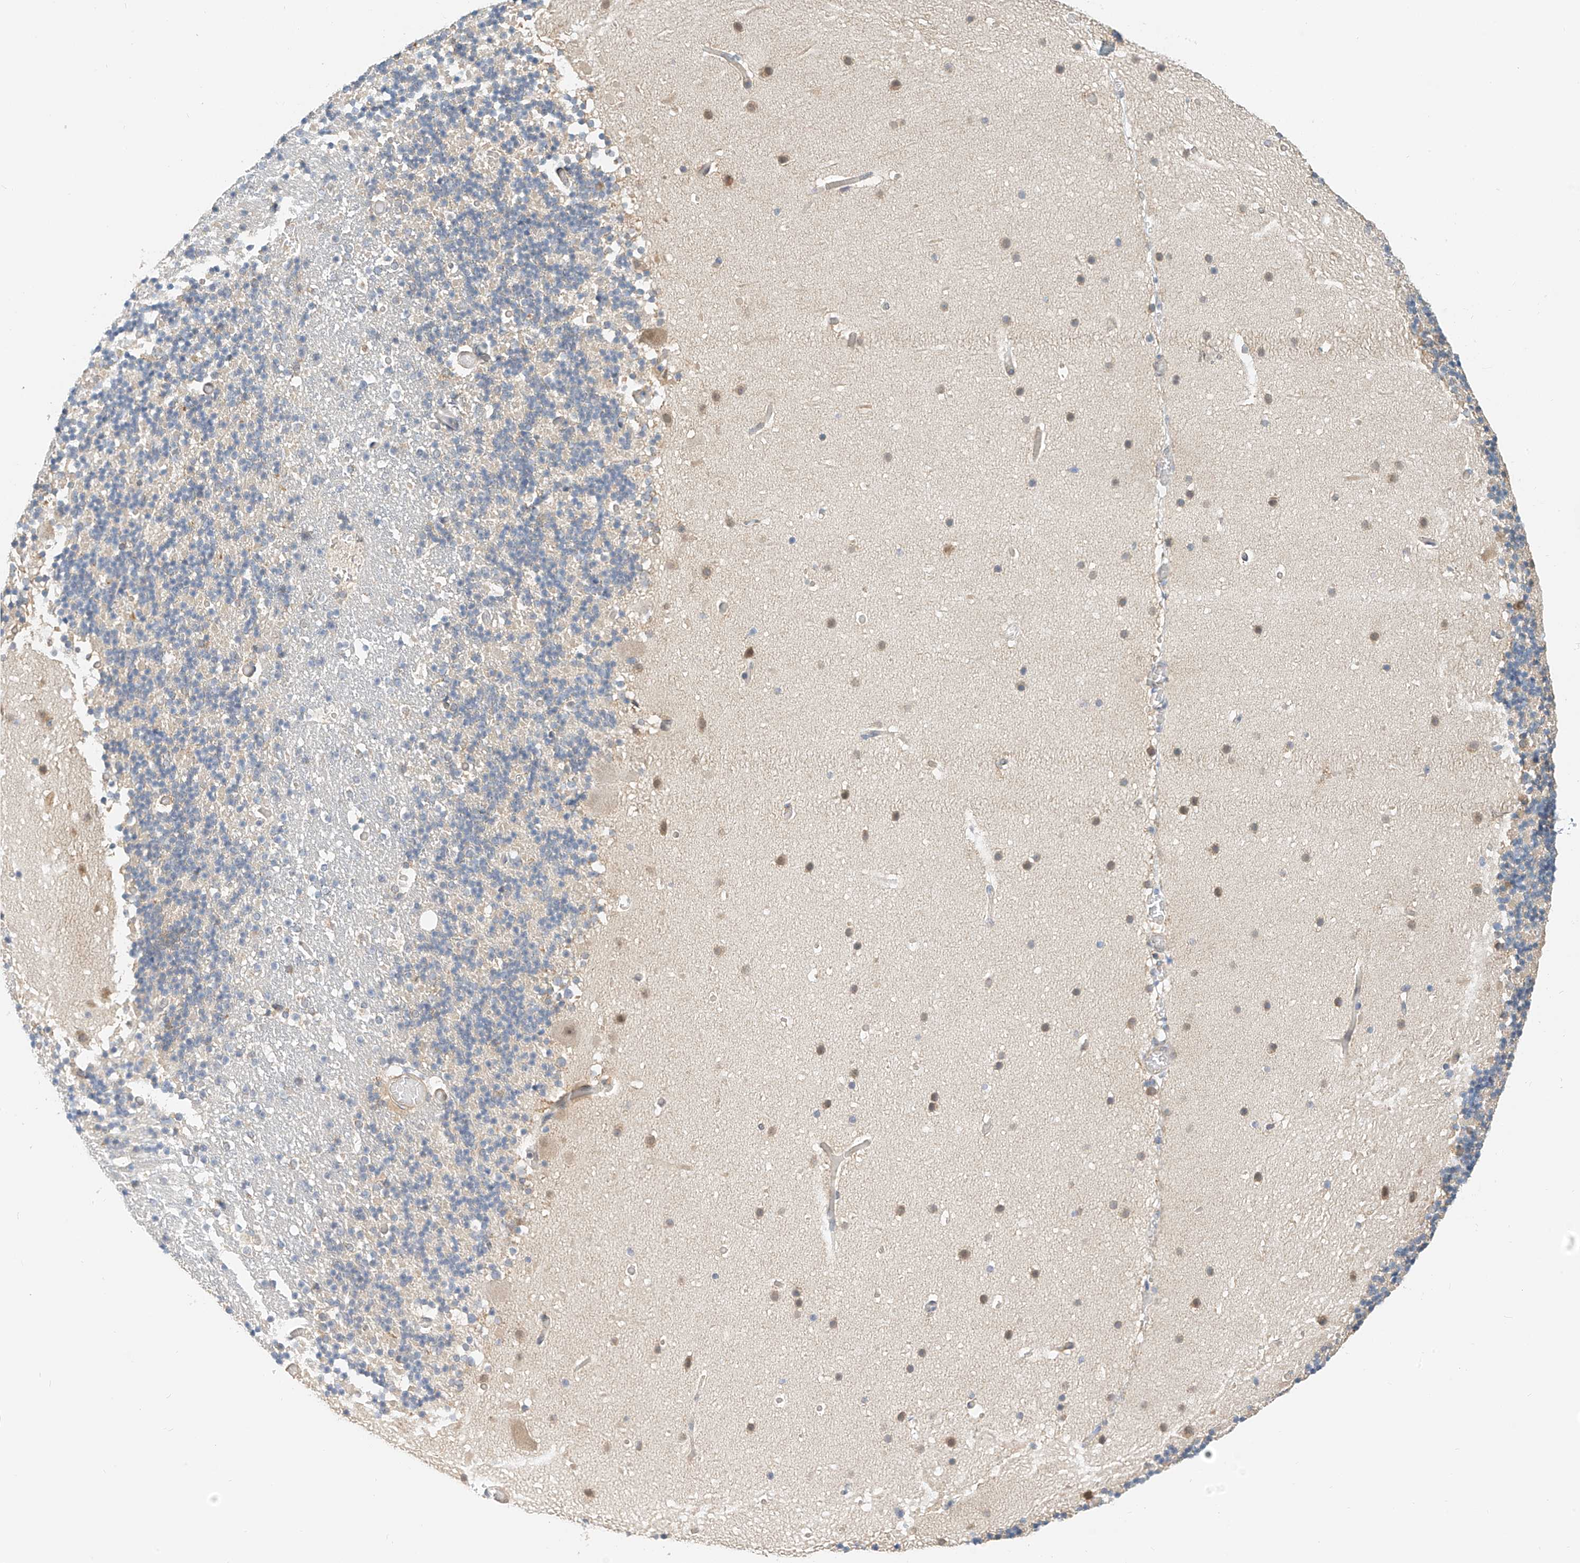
{"staining": {"intensity": "negative", "quantity": "none", "location": "none"}, "tissue": "cerebellum", "cell_type": "Cells in granular layer", "image_type": "normal", "snomed": [{"axis": "morphology", "description": "Normal tissue, NOS"}, {"axis": "topography", "description": "Cerebellum"}], "caption": "Human cerebellum stained for a protein using immunohistochemistry reveals no expression in cells in granular layer.", "gene": "PPA2", "patient": {"sex": "male", "age": 57}}